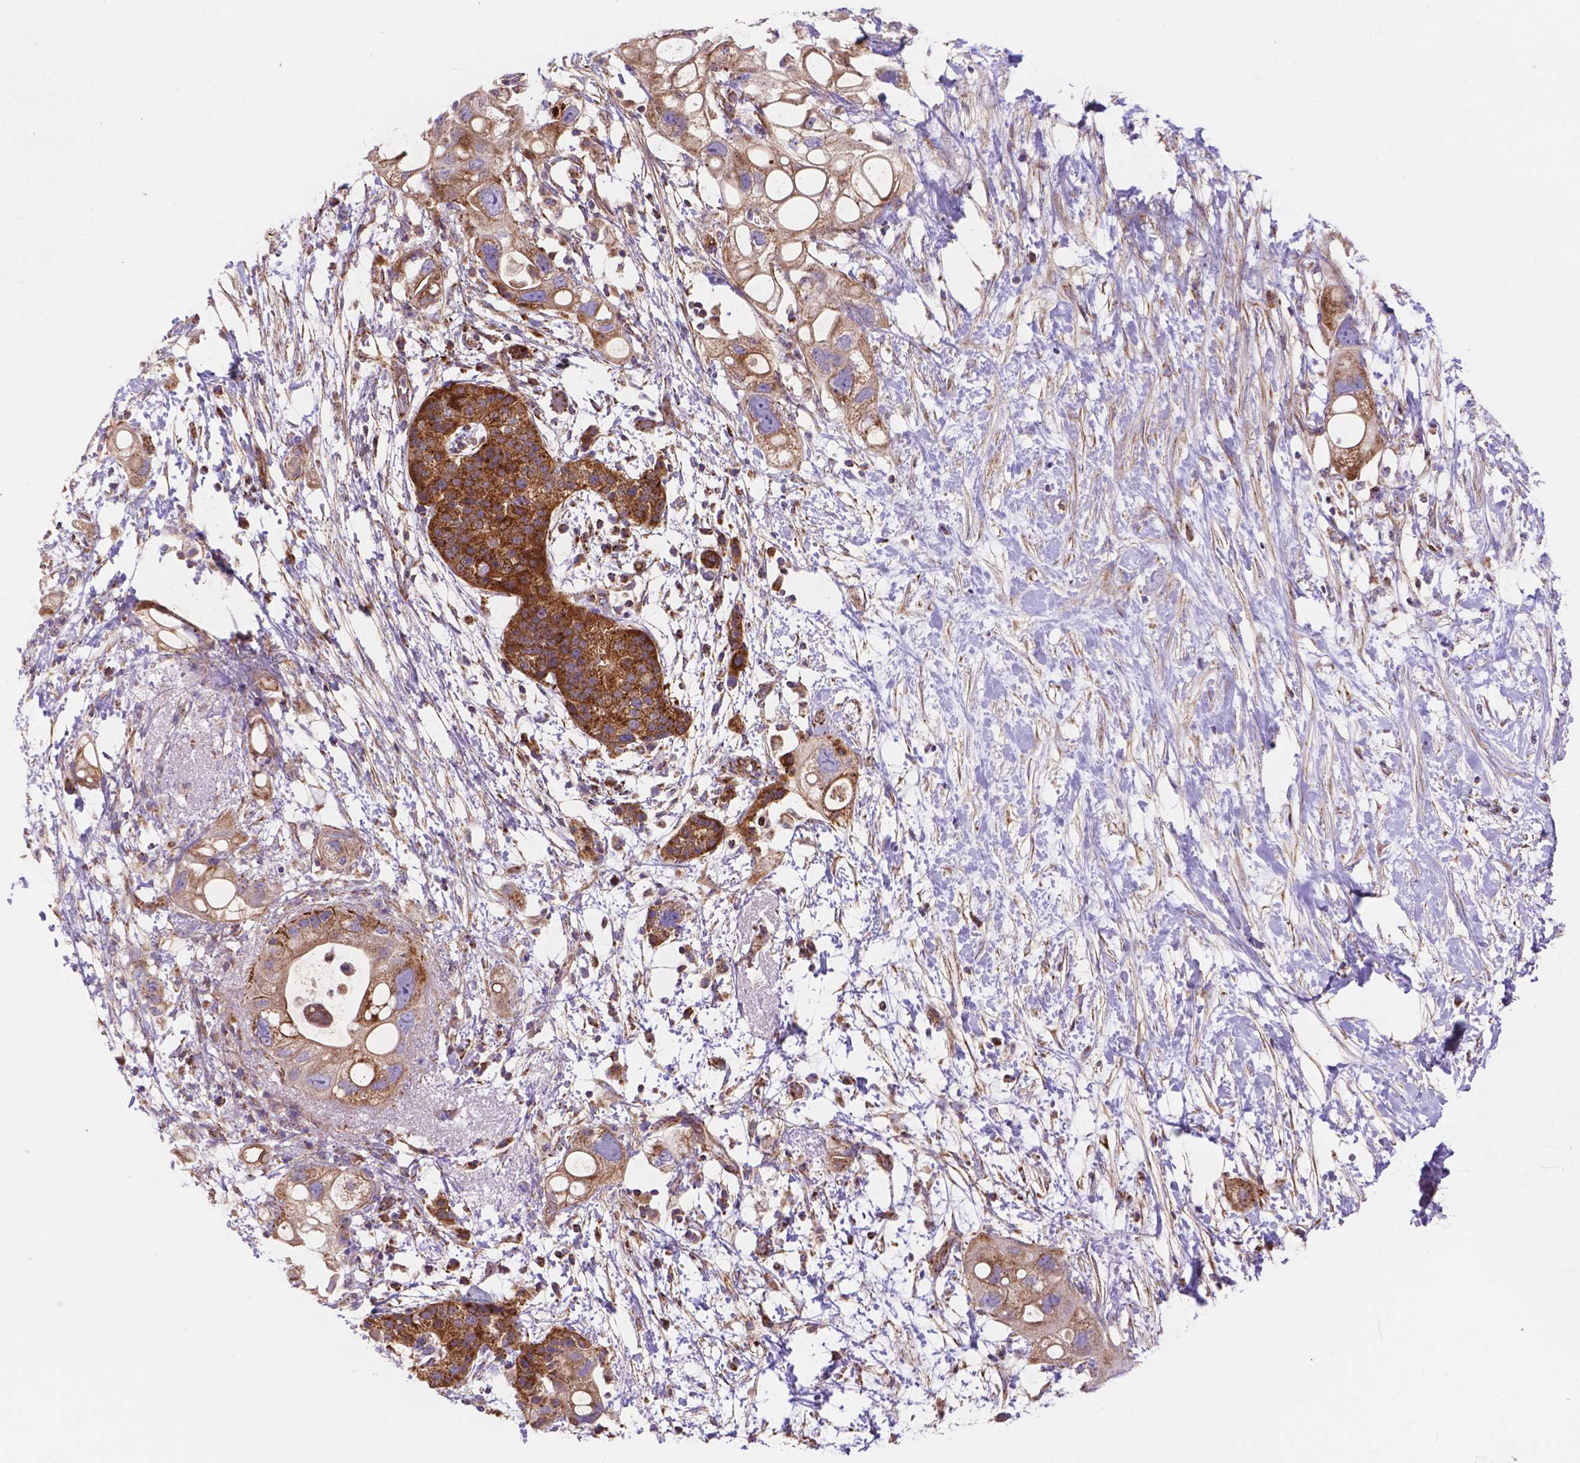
{"staining": {"intensity": "strong", "quantity": "25%-75%", "location": "cytoplasmic/membranous"}, "tissue": "pancreatic cancer", "cell_type": "Tumor cells", "image_type": "cancer", "snomed": [{"axis": "morphology", "description": "Adenocarcinoma, NOS"}, {"axis": "topography", "description": "Pancreas"}], "caption": "Protein expression analysis of pancreatic cancer exhibits strong cytoplasmic/membranous positivity in approximately 25%-75% of tumor cells.", "gene": "AK3", "patient": {"sex": "female", "age": 72}}